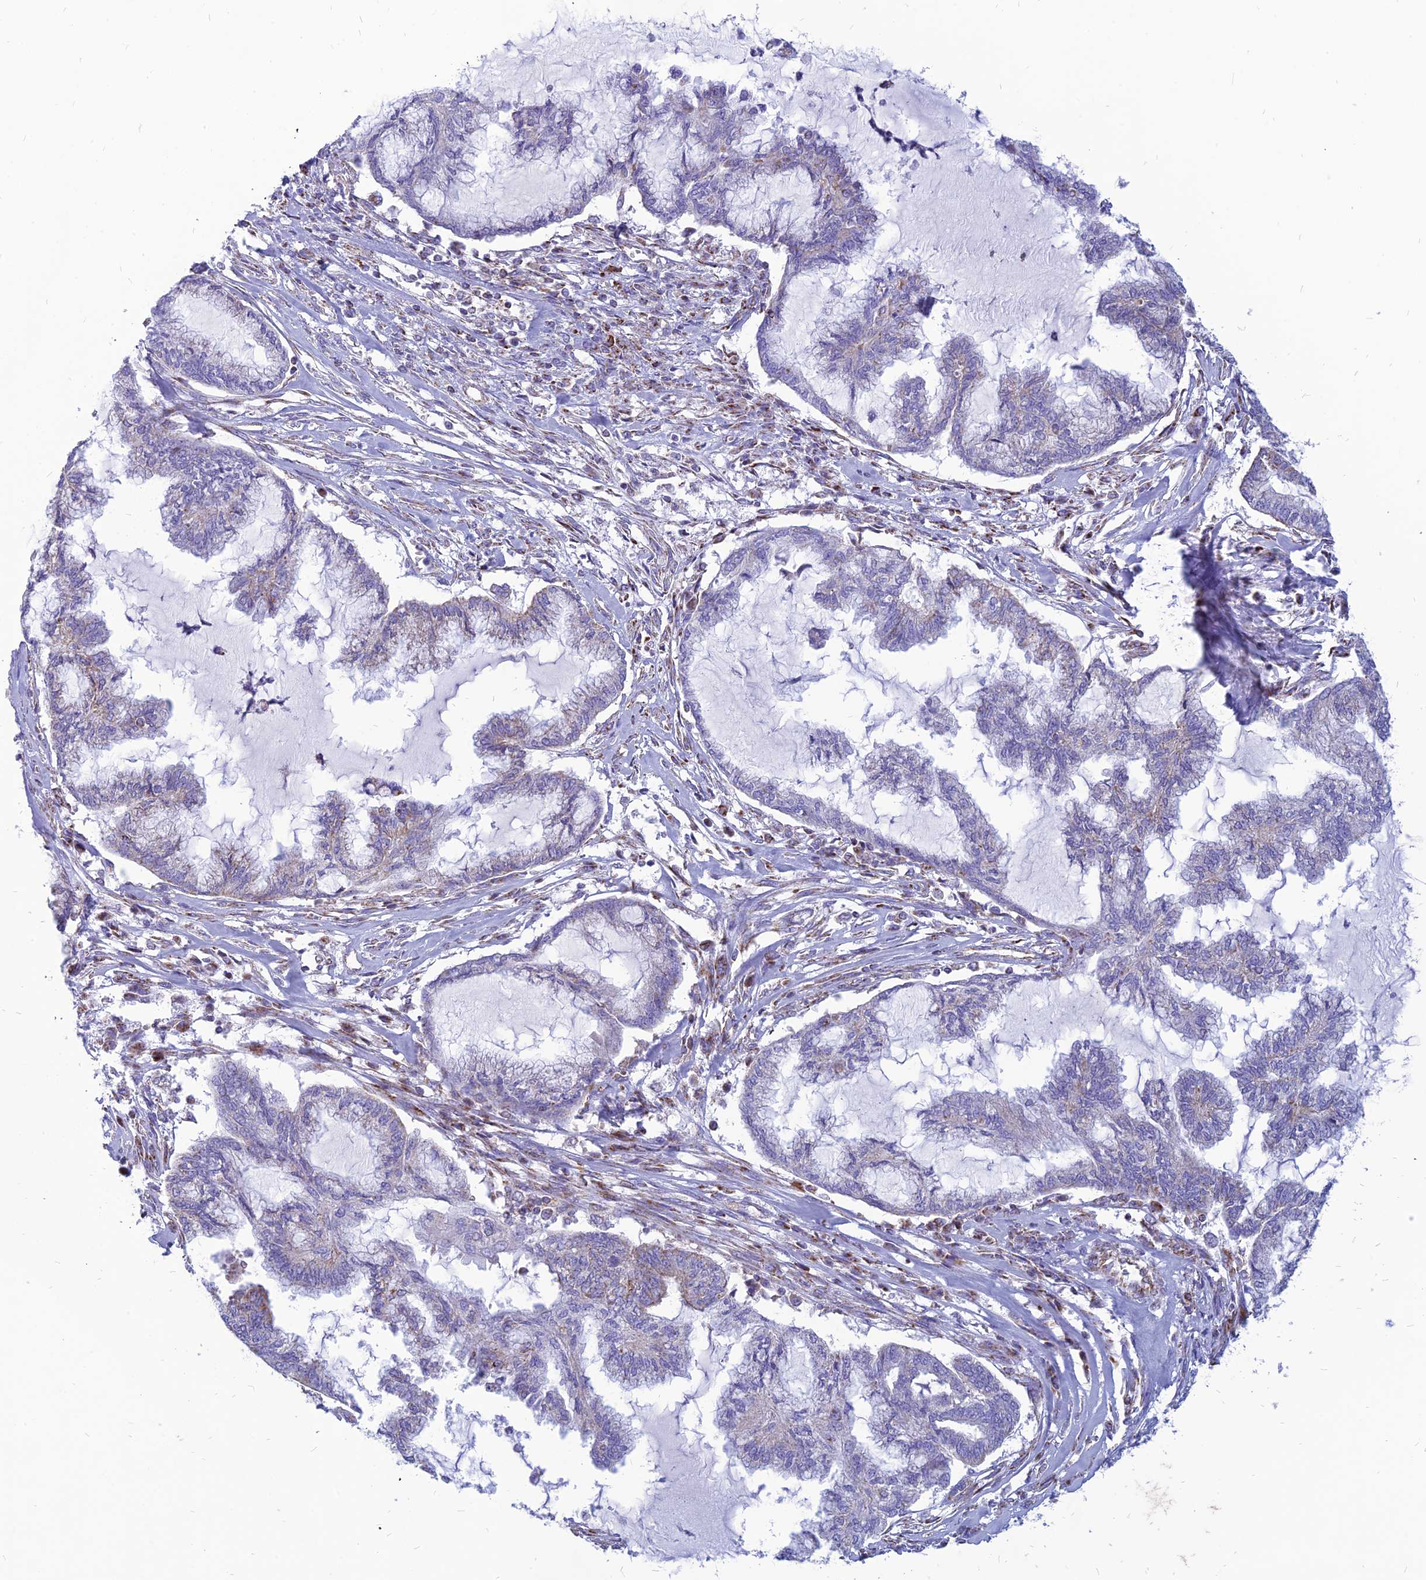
{"staining": {"intensity": "negative", "quantity": "none", "location": "none"}, "tissue": "endometrial cancer", "cell_type": "Tumor cells", "image_type": "cancer", "snomed": [{"axis": "morphology", "description": "Adenocarcinoma, NOS"}, {"axis": "topography", "description": "Endometrium"}], "caption": "IHC of human endometrial adenocarcinoma displays no staining in tumor cells.", "gene": "PACC1", "patient": {"sex": "female", "age": 86}}